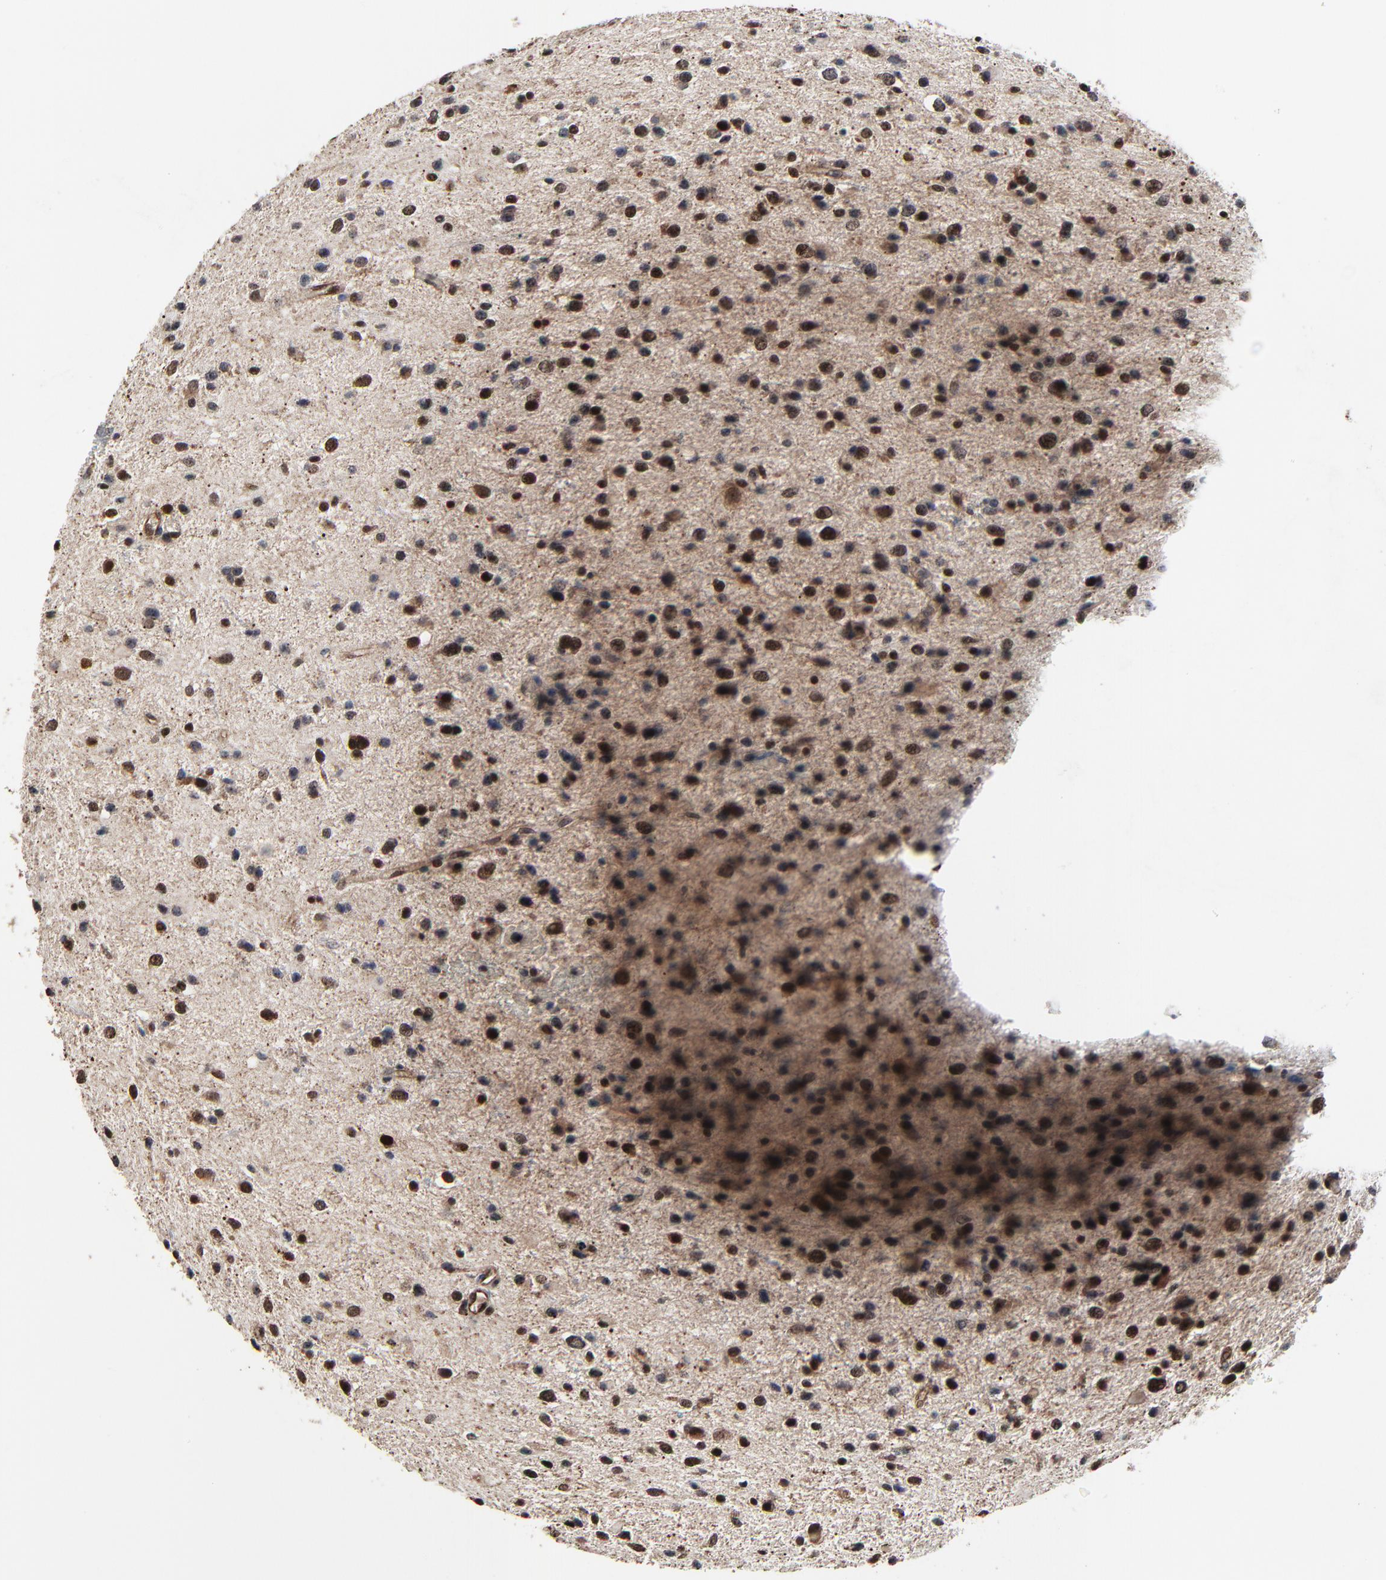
{"staining": {"intensity": "weak", "quantity": "25%-75%", "location": "cytoplasmic/membranous,nuclear"}, "tissue": "glioma", "cell_type": "Tumor cells", "image_type": "cancer", "snomed": [{"axis": "morphology", "description": "Glioma, malignant, Low grade"}, {"axis": "topography", "description": "Brain"}], "caption": "Immunohistochemistry of human malignant low-grade glioma exhibits low levels of weak cytoplasmic/membranous and nuclear staining in approximately 25%-75% of tumor cells.", "gene": "RHOJ", "patient": {"sex": "female", "age": 32}}